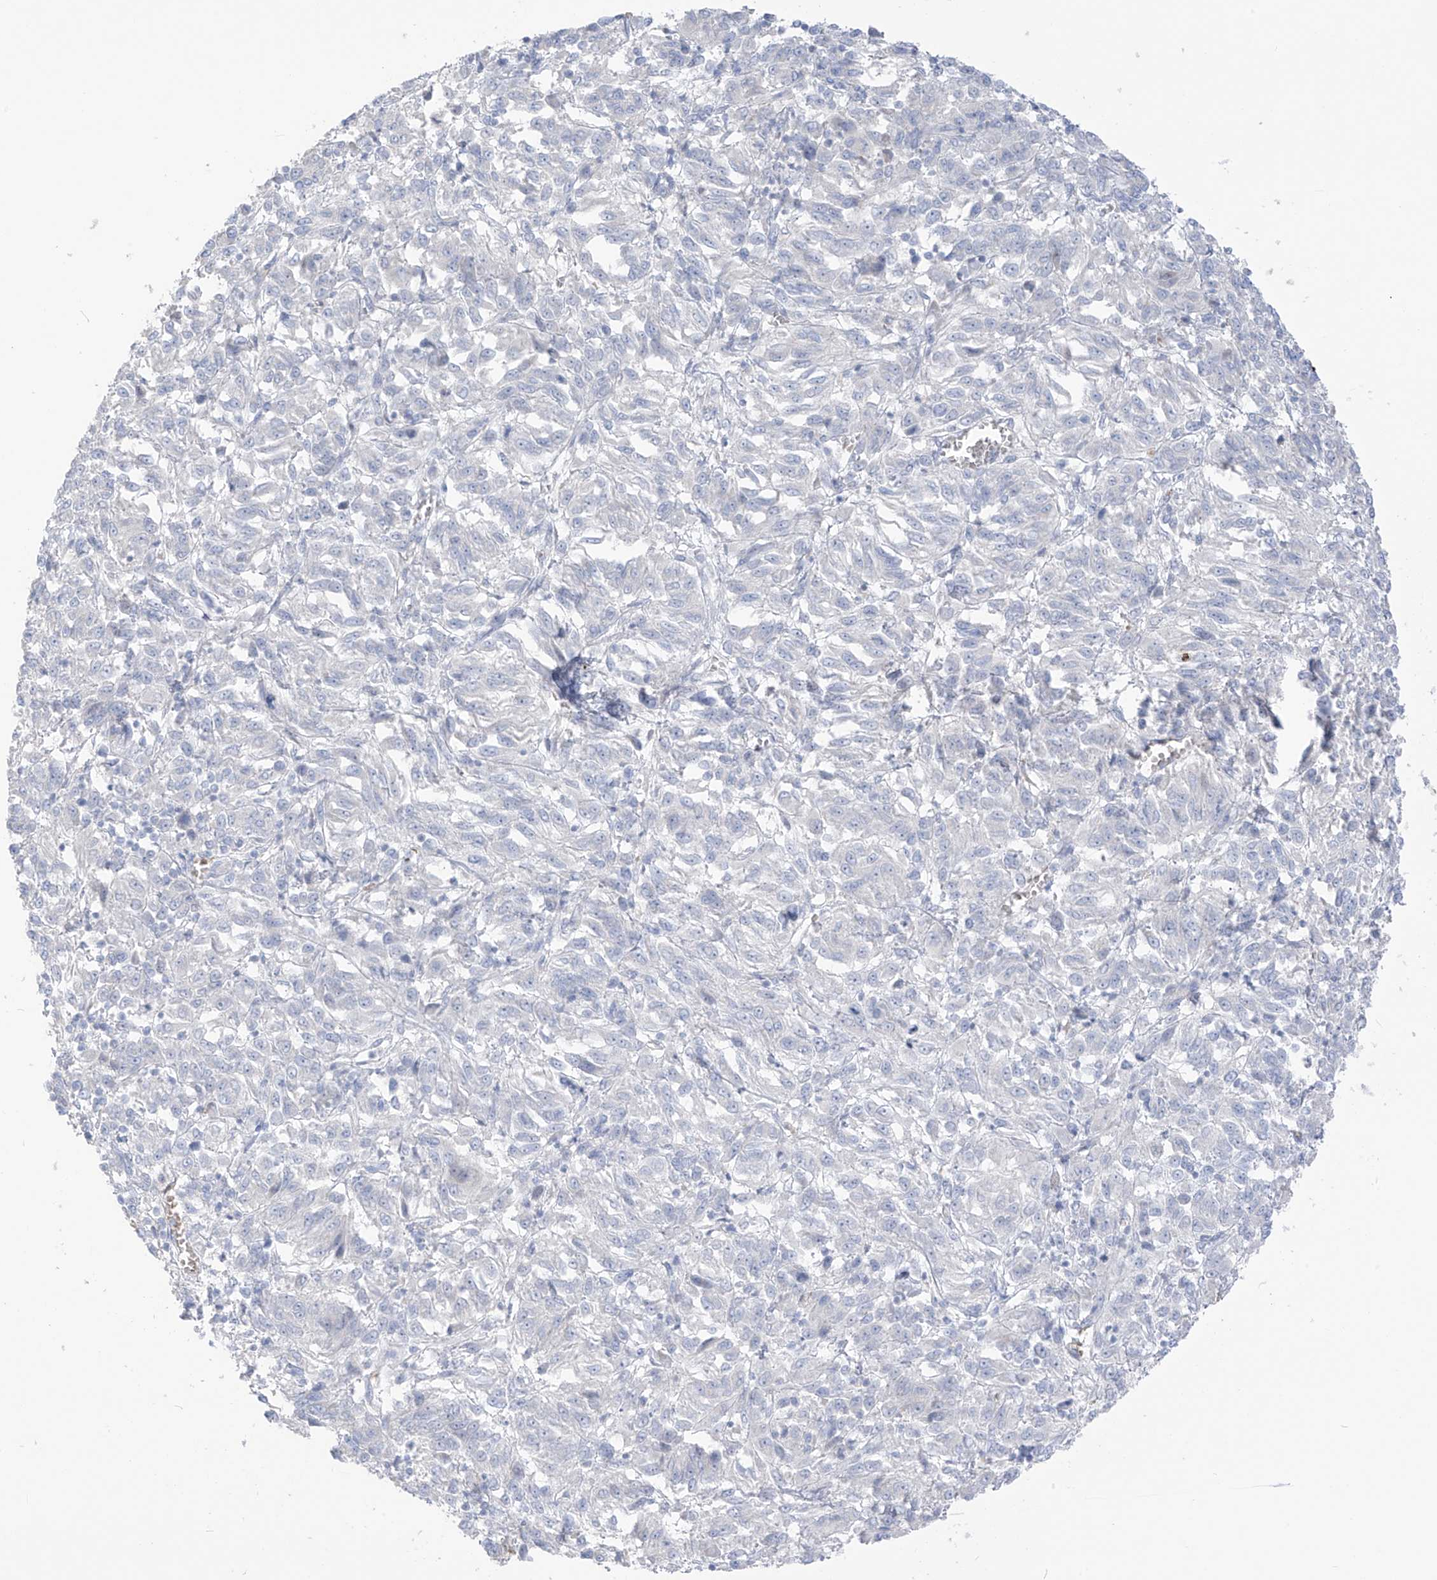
{"staining": {"intensity": "negative", "quantity": "none", "location": "none"}, "tissue": "melanoma", "cell_type": "Tumor cells", "image_type": "cancer", "snomed": [{"axis": "morphology", "description": "Malignant melanoma, Metastatic site"}, {"axis": "topography", "description": "Lung"}], "caption": "Immunohistochemical staining of human melanoma shows no significant staining in tumor cells.", "gene": "ASPRV1", "patient": {"sex": "male", "age": 64}}